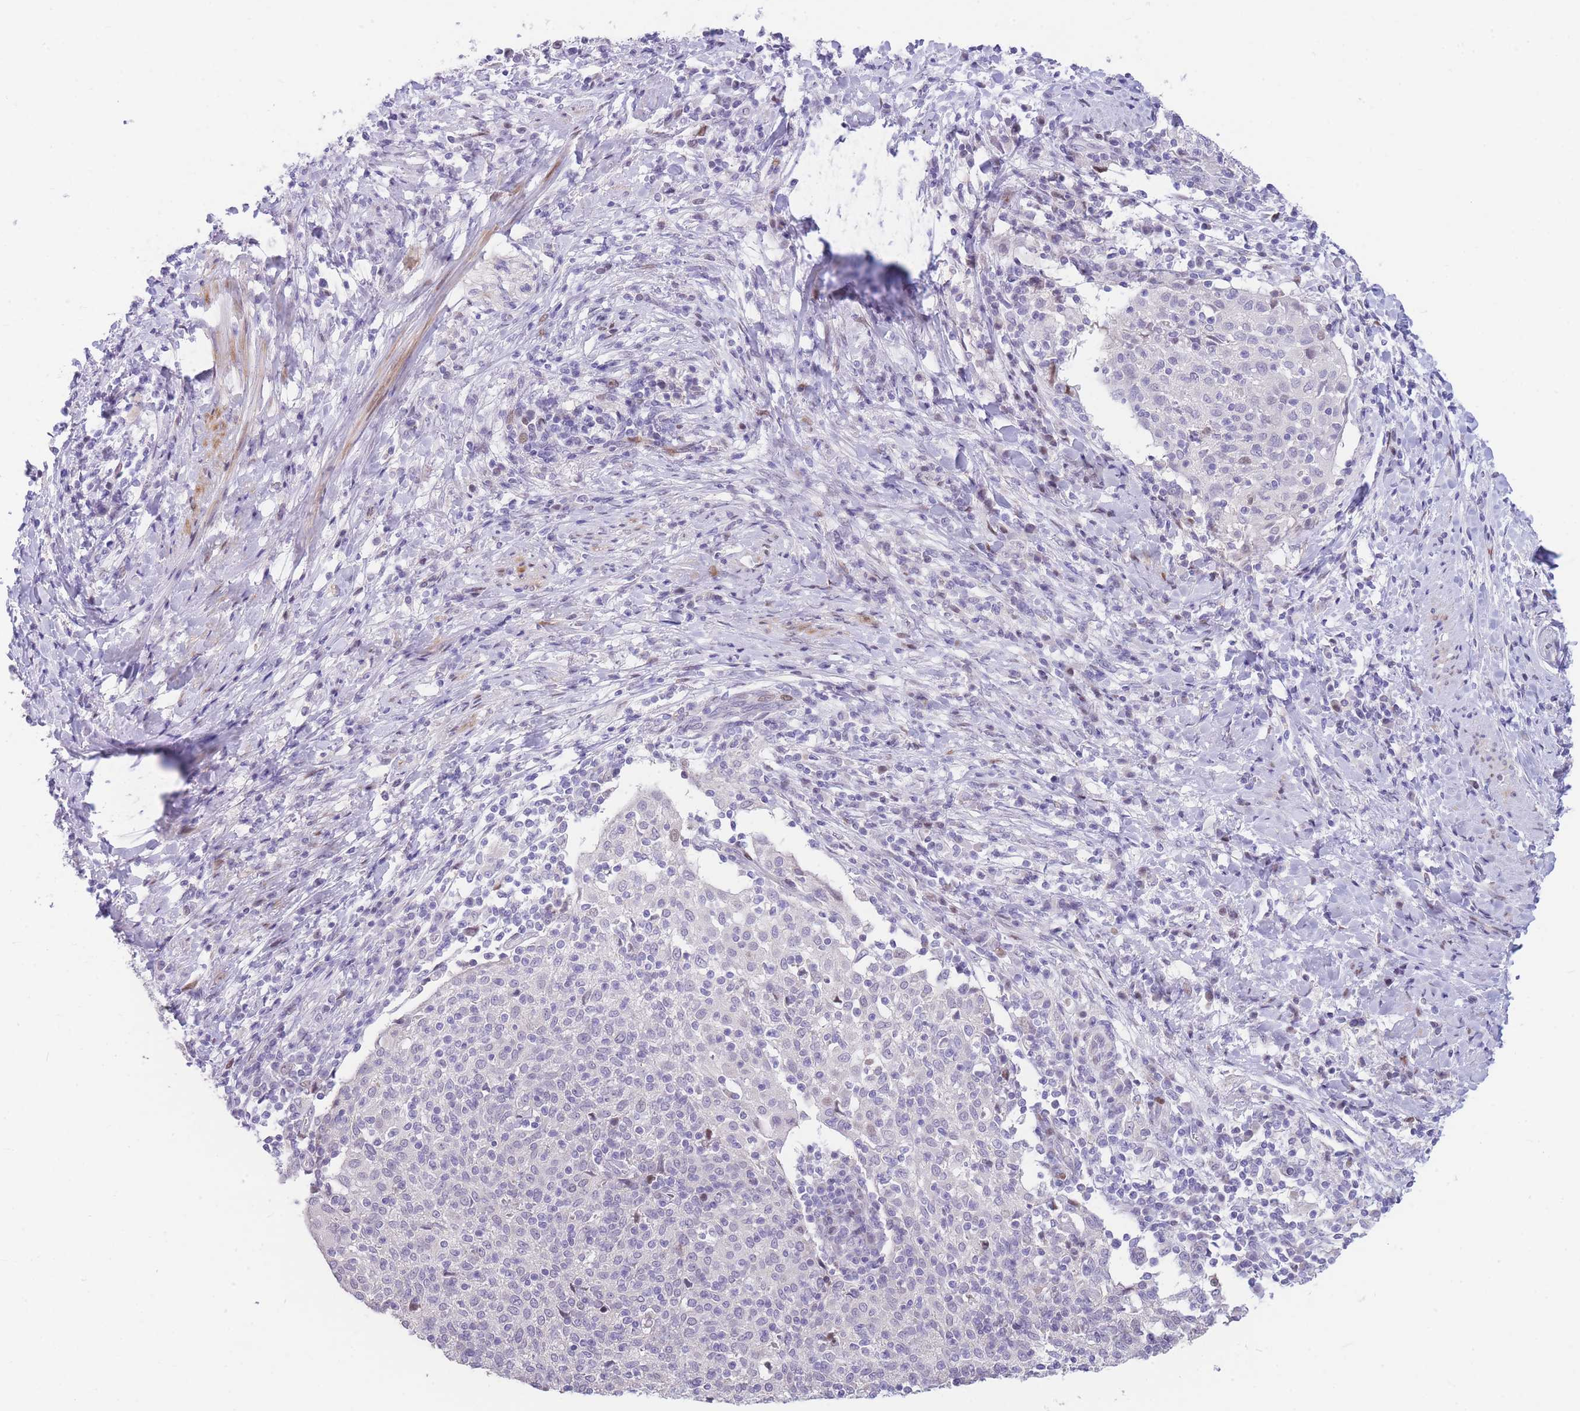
{"staining": {"intensity": "negative", "quantity": "none", "location": "none"}, "tissue": "cervical cancer", "cell_type": "Tumor cells", "image_type": "cancer", "snomed": [{"axis": "morphology", "description": "Squamous cell carcinoma, NOS"}, {"axis": "topography", "description": "Cervix"}], "caption": "This is a micrograph of IHC staining of squamous cell carcinoma (cervical), which shows no positivity in tumor cells. (DAB immunohistochemistry (IHC) with hematoxylin counter stain).", "gene": "SHCBP1", "patient": {"sex": "female", "age": 52}}